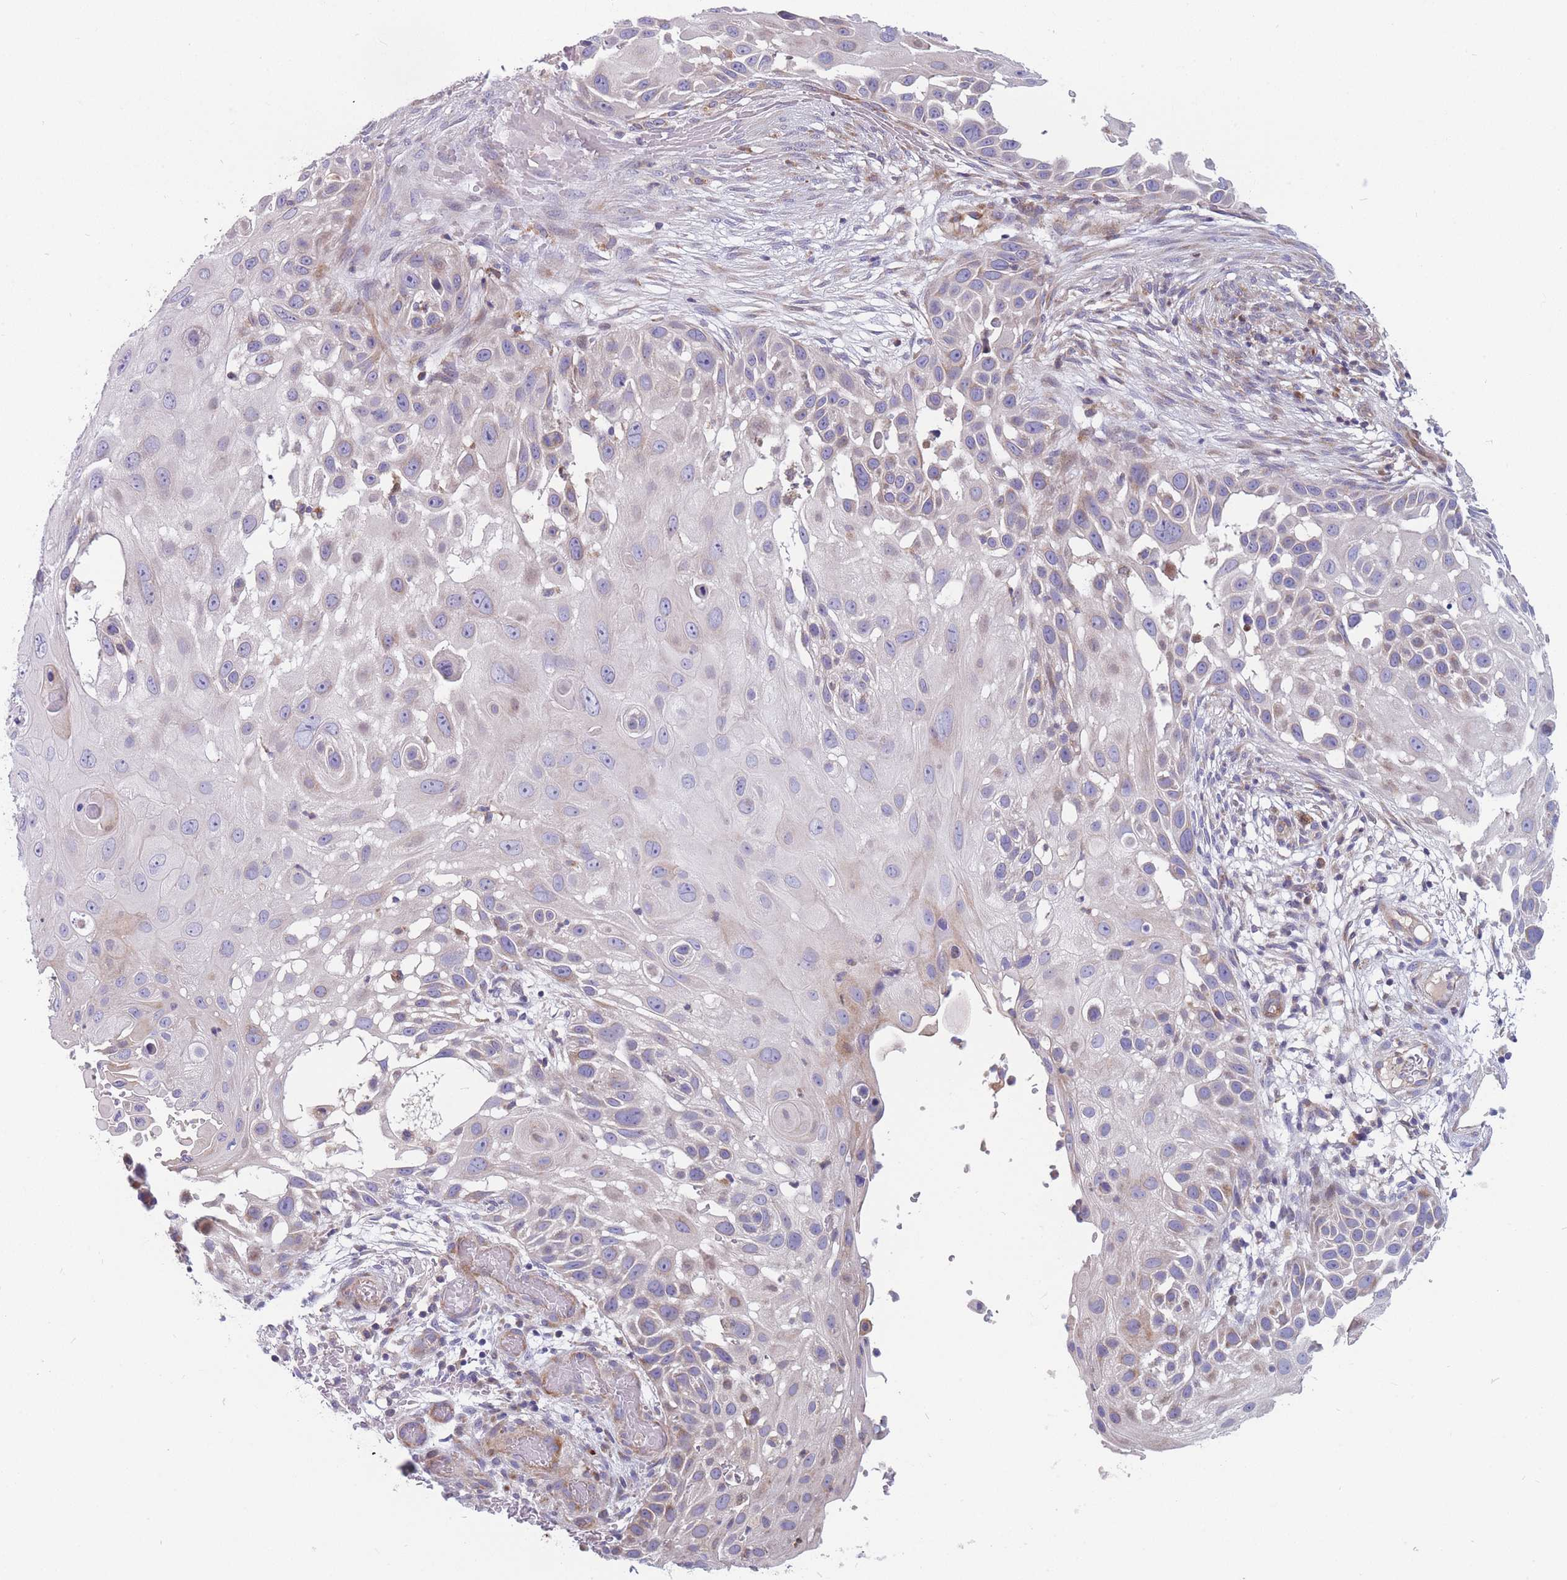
{"staining": {"intensity": "negative", "quantity": "none", "location": "none"}, "tissue": "skin cancer", "cell_type": "Tumor cells", "image_type": "cancer", "snomed": [{"axis": "morphology", "description": "Squamous cell carcinoma, NOS"}, {"axis": "topography", "description": "Skin"}], "caption": "Immunohistochemistry of human skin cancer (squamous cell carcinoma) displays no expression in tumor cells. Nuclei are stained in blue.", "gene": "TMEM131L", "patient": {"sex": "female", "age": 44}}